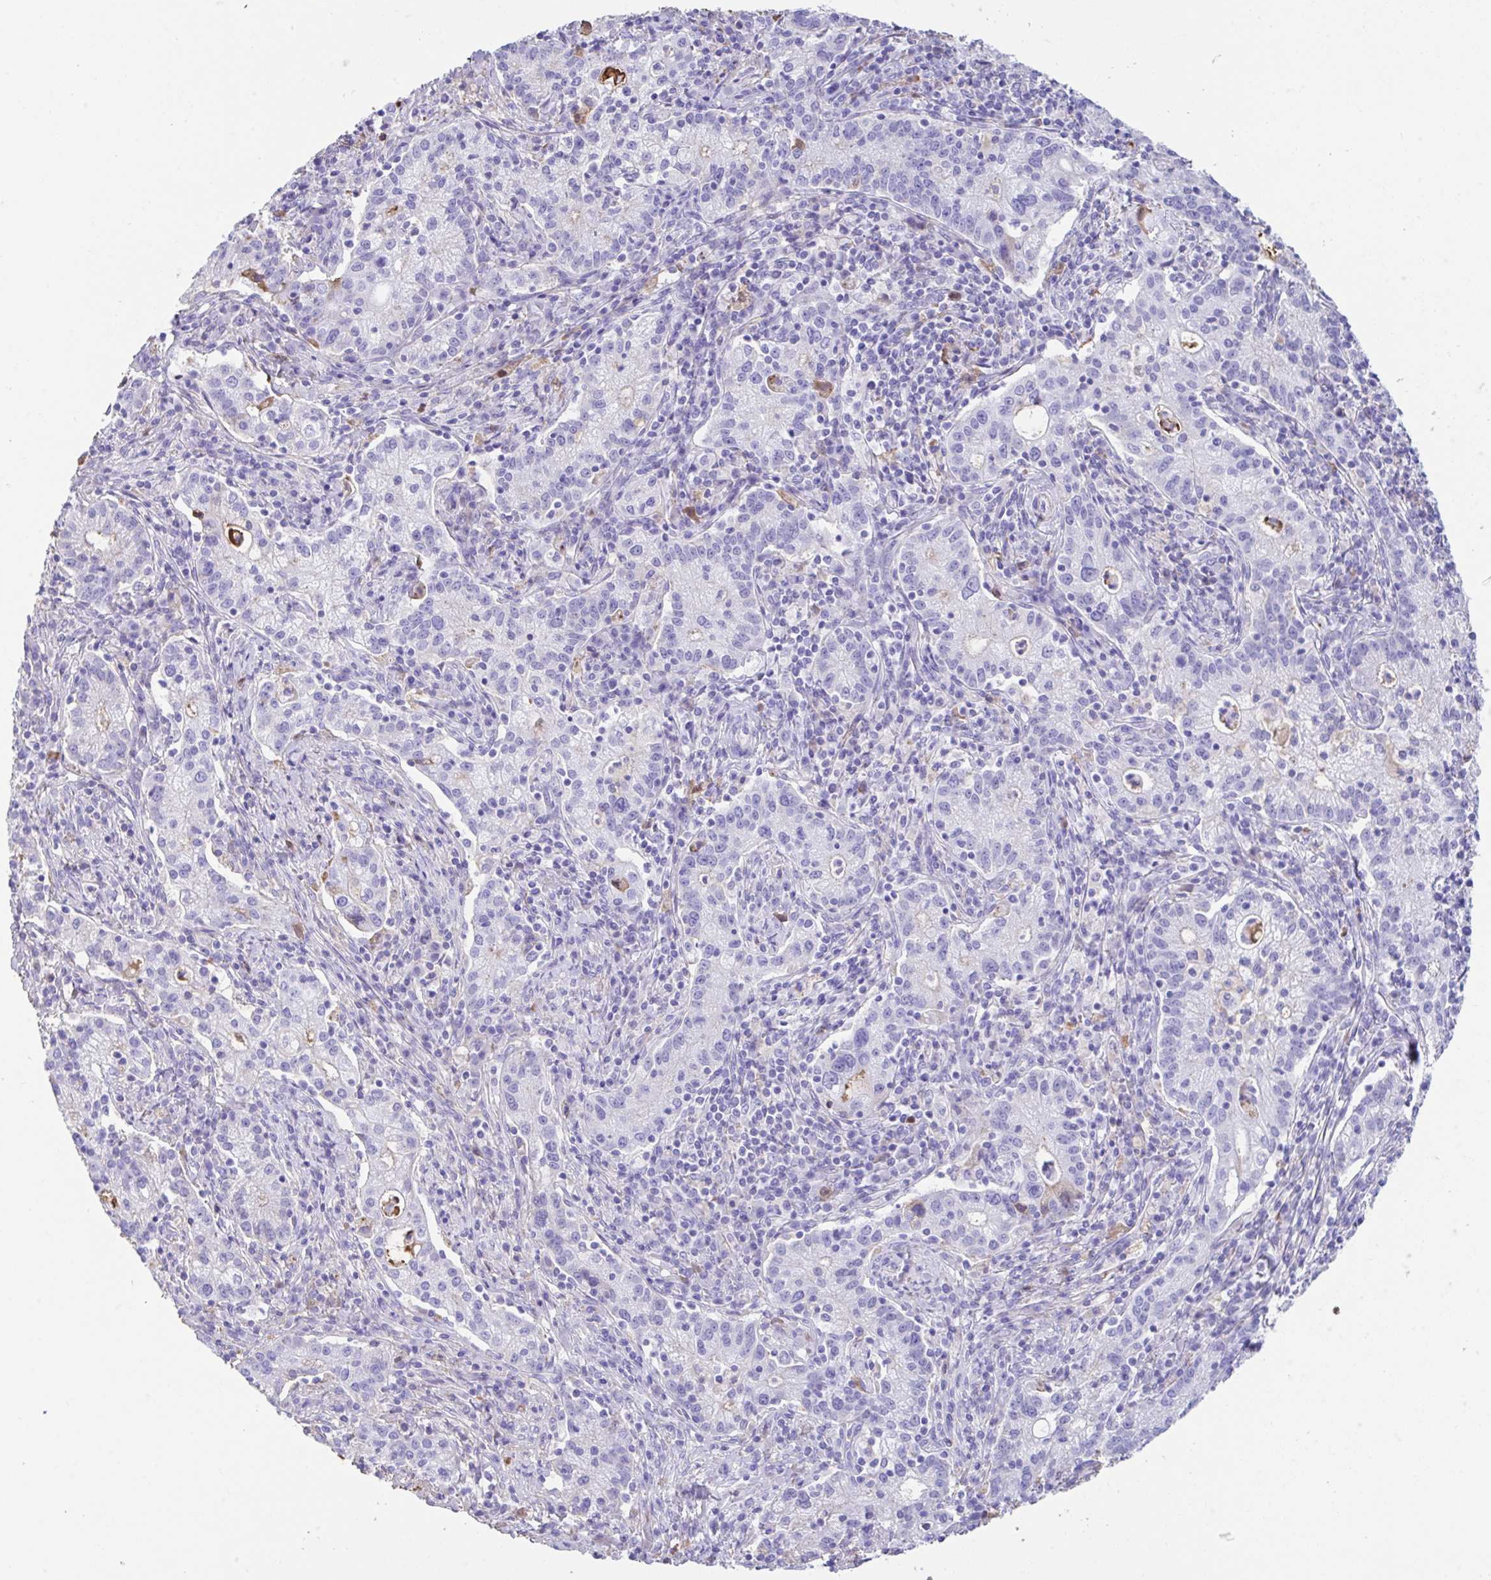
{"staining": {"intensity": "negative", "quantity": "none", "location": "none"}, "tissue": "cervical cancer", "cell_type": "Tumor cells", "image_type": "cancer", "snomed": [{"axis": "morphology", "description": "Normal tissue, NOS"}, {"axis": "morphology", "description": "Adenocarcinoma, NOS"}, {"axis": "topography", "description": "Cervix"}], "caption": "IHC histopathology image of neoplastic tissue: human cervical cancer stained with DAB shows no significant protein expression in tumor cells.", "gene": "HOXC12", "patient": {"sex": "female", "age": 44}}